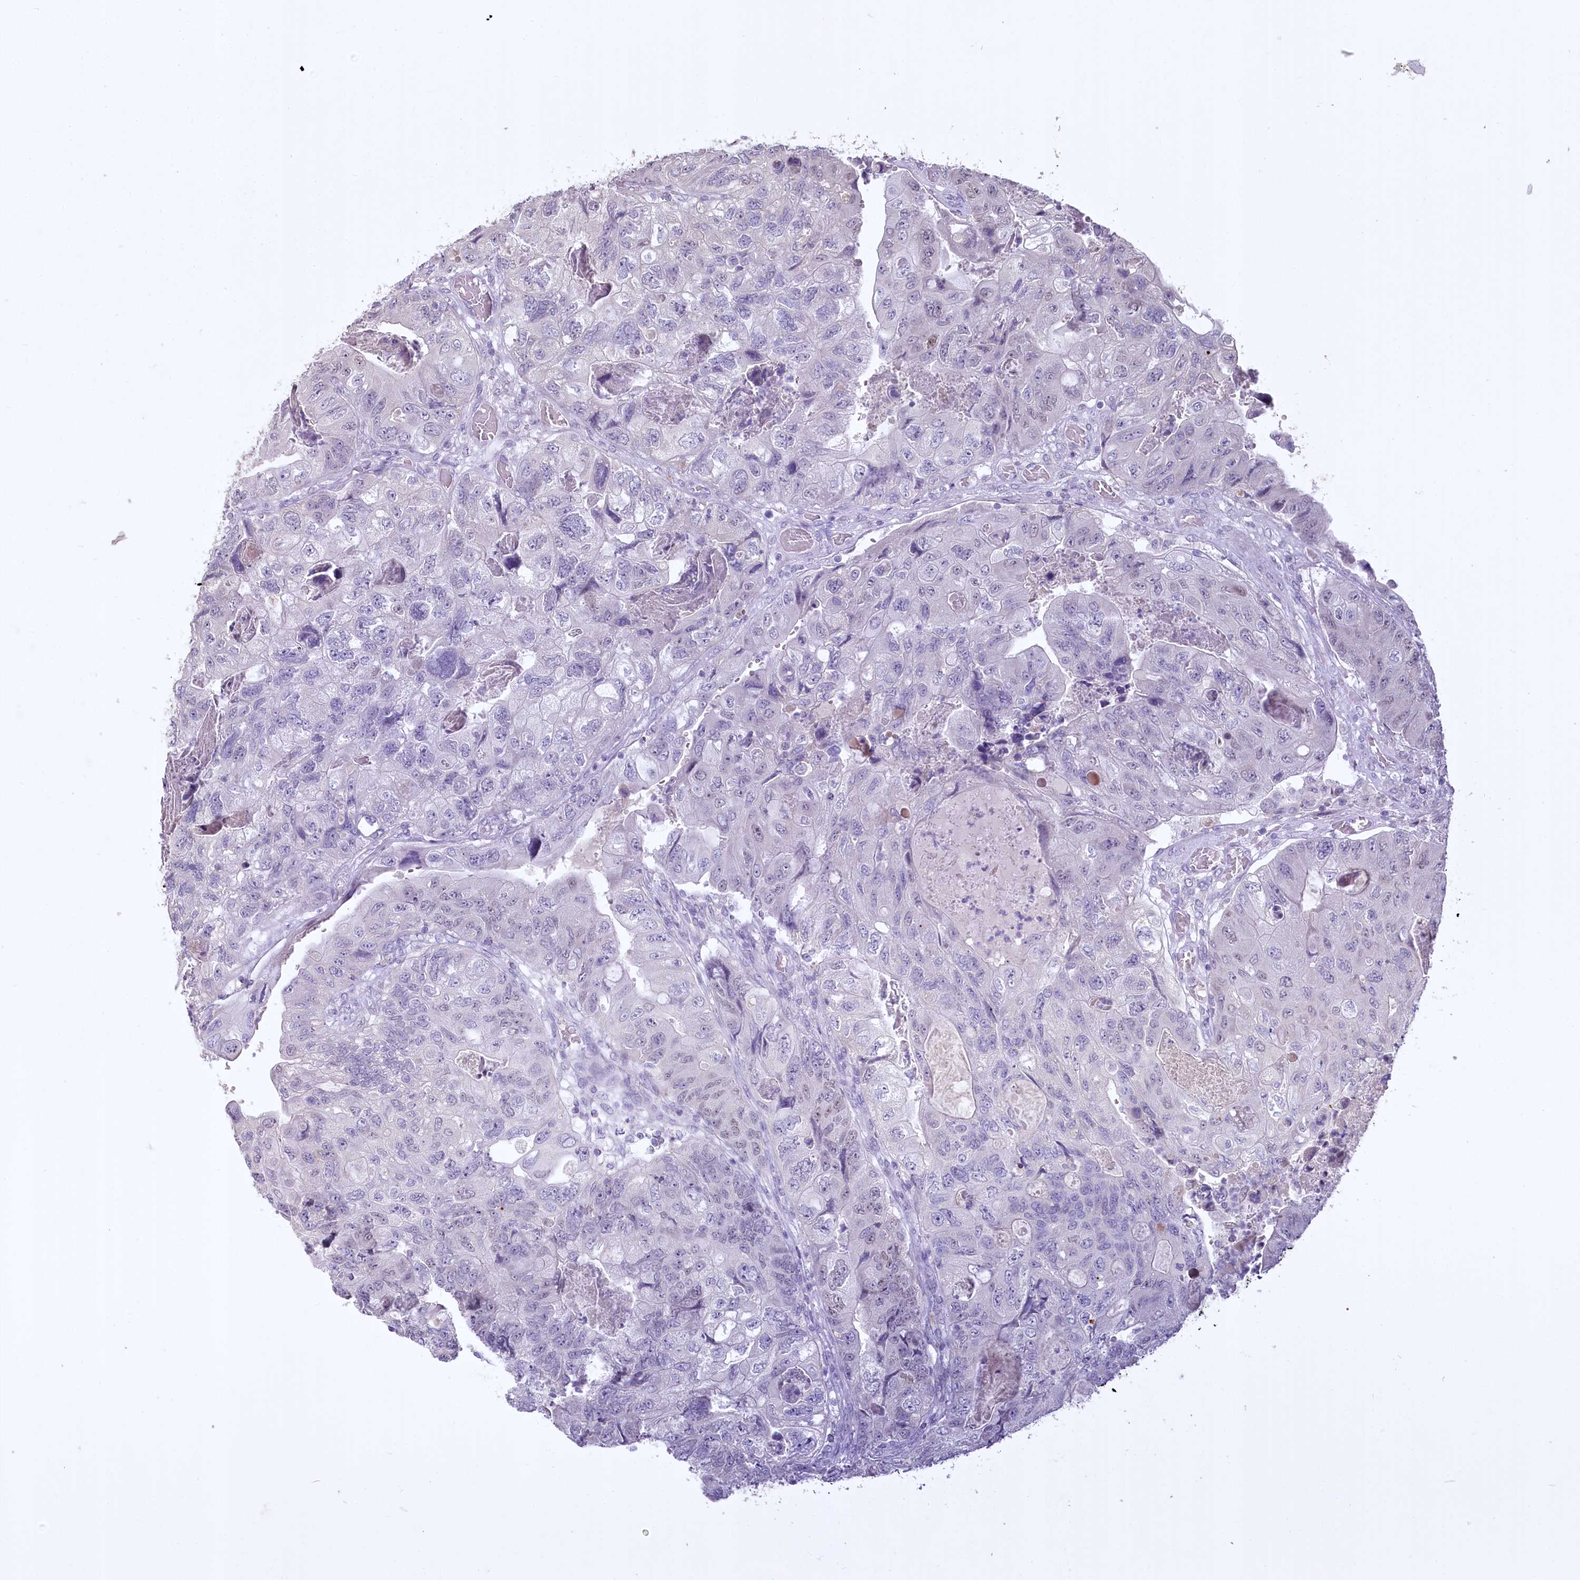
{"staining": {"intensity": "negative", "quantity": "none", "location": "none"}, "tissue": "colorectal cancer", "cell_type": "Tumor cells", "image_type": "cancer", "snomed": [{"axis": "morphology", "description": "Adenocarcinoma, NOS"}, {"axis": "topography", "description": "Rectum"}], "caption": "DAB immunohistochemical staining of adenocarcinoma (colorectal) exhibits no significant expression in tumor cells. (DAB immunohistochemistry (IHC), high magnification).", "gene": "USP11", "patient": {"sex": "male", "age": 63}}